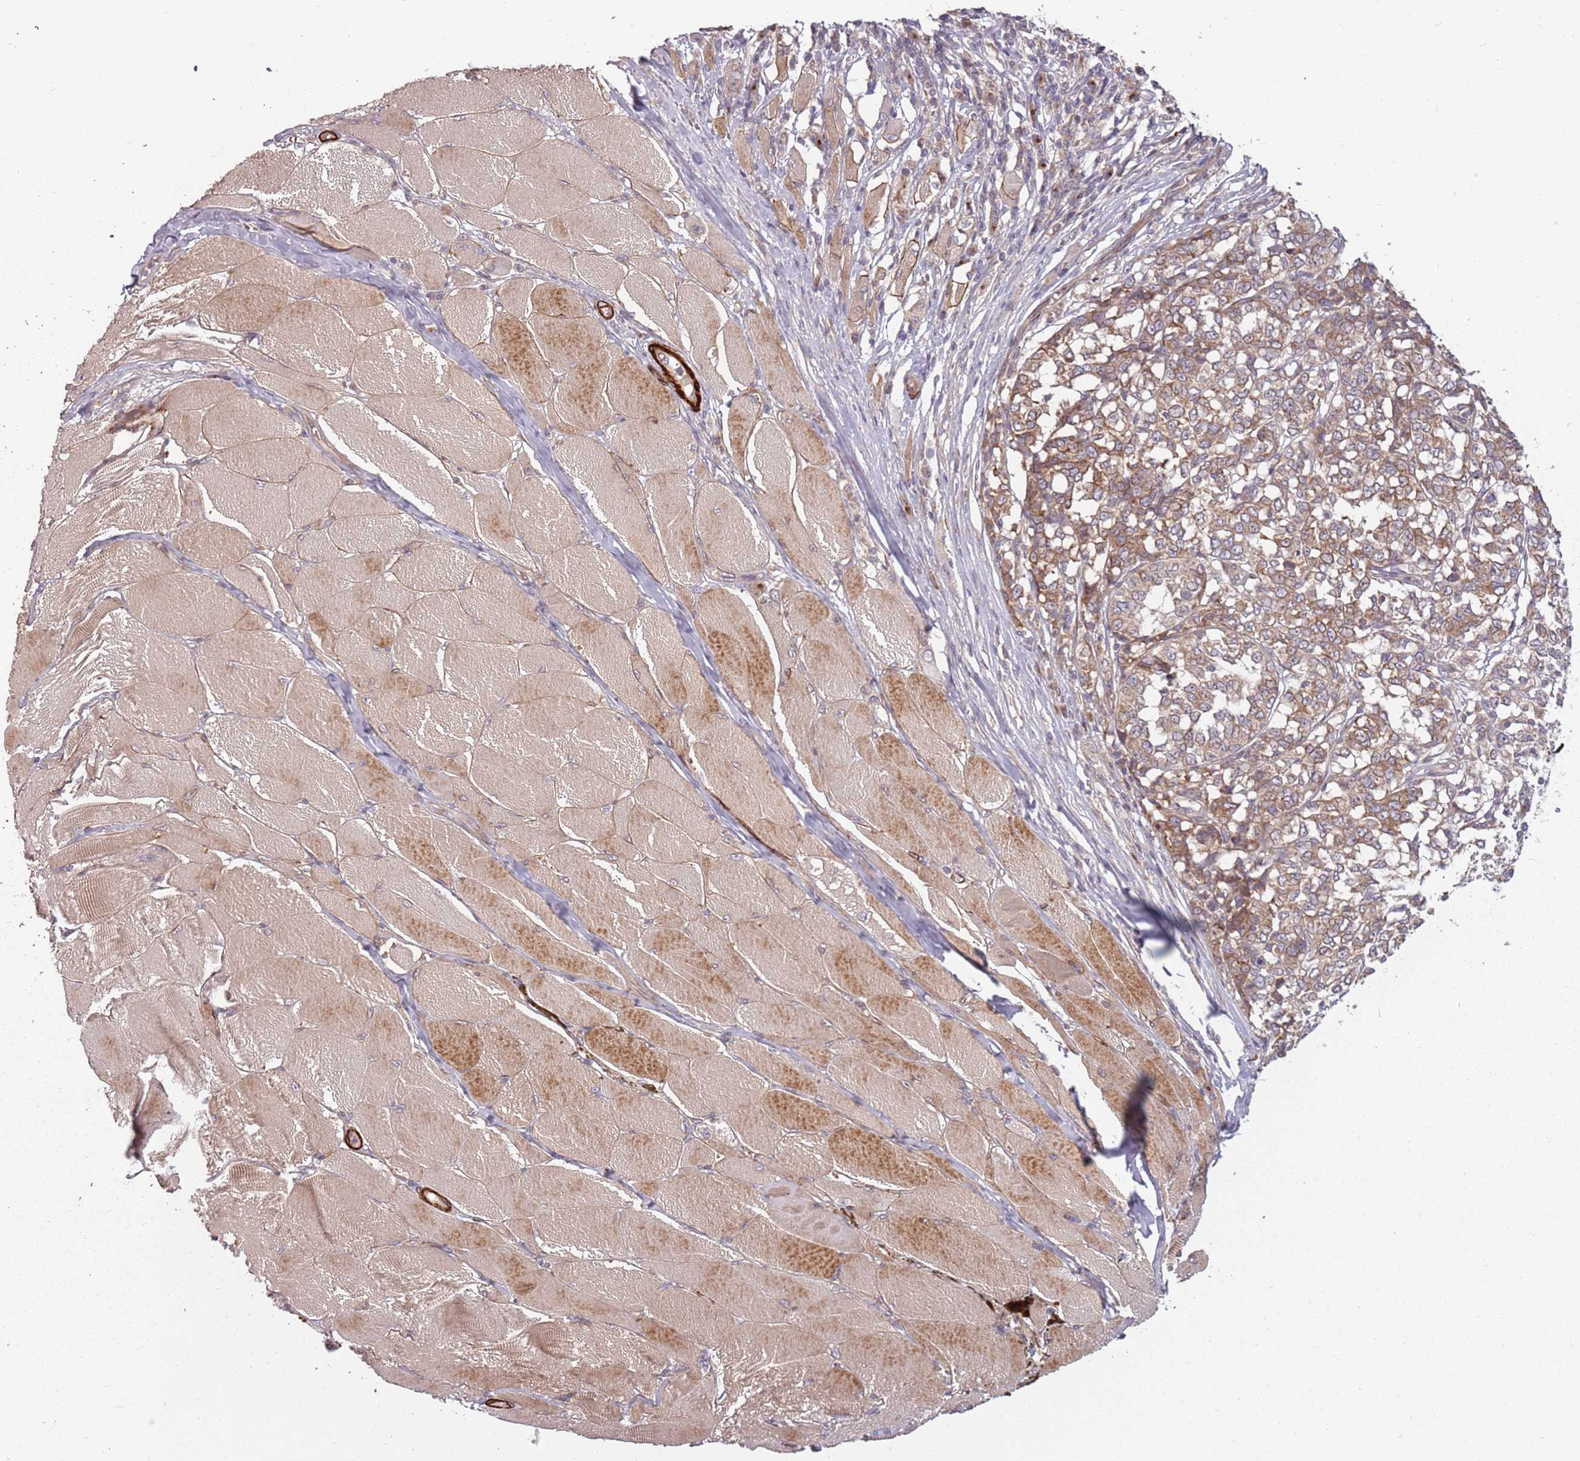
{"staining": {"intensity": "weak", "quantity": ">75%", "location": "cytoplasmic/membranous"}, "tissue": "melanoma", "cell_type": "Tumor cells", "image_type": "cancer", "snomed": [{"axis": "morphology", "description": "Malignant melanoma, NOS"}, {"axis": "topography", "description": "Skin"}], "caption": "IHC of malignant melanoma displays low levels of weak cytoplasmic/membranous staining in about >75% of tumor cells.", "gene": "PLD6", "patient": {"sex": "female", "age": 72}}